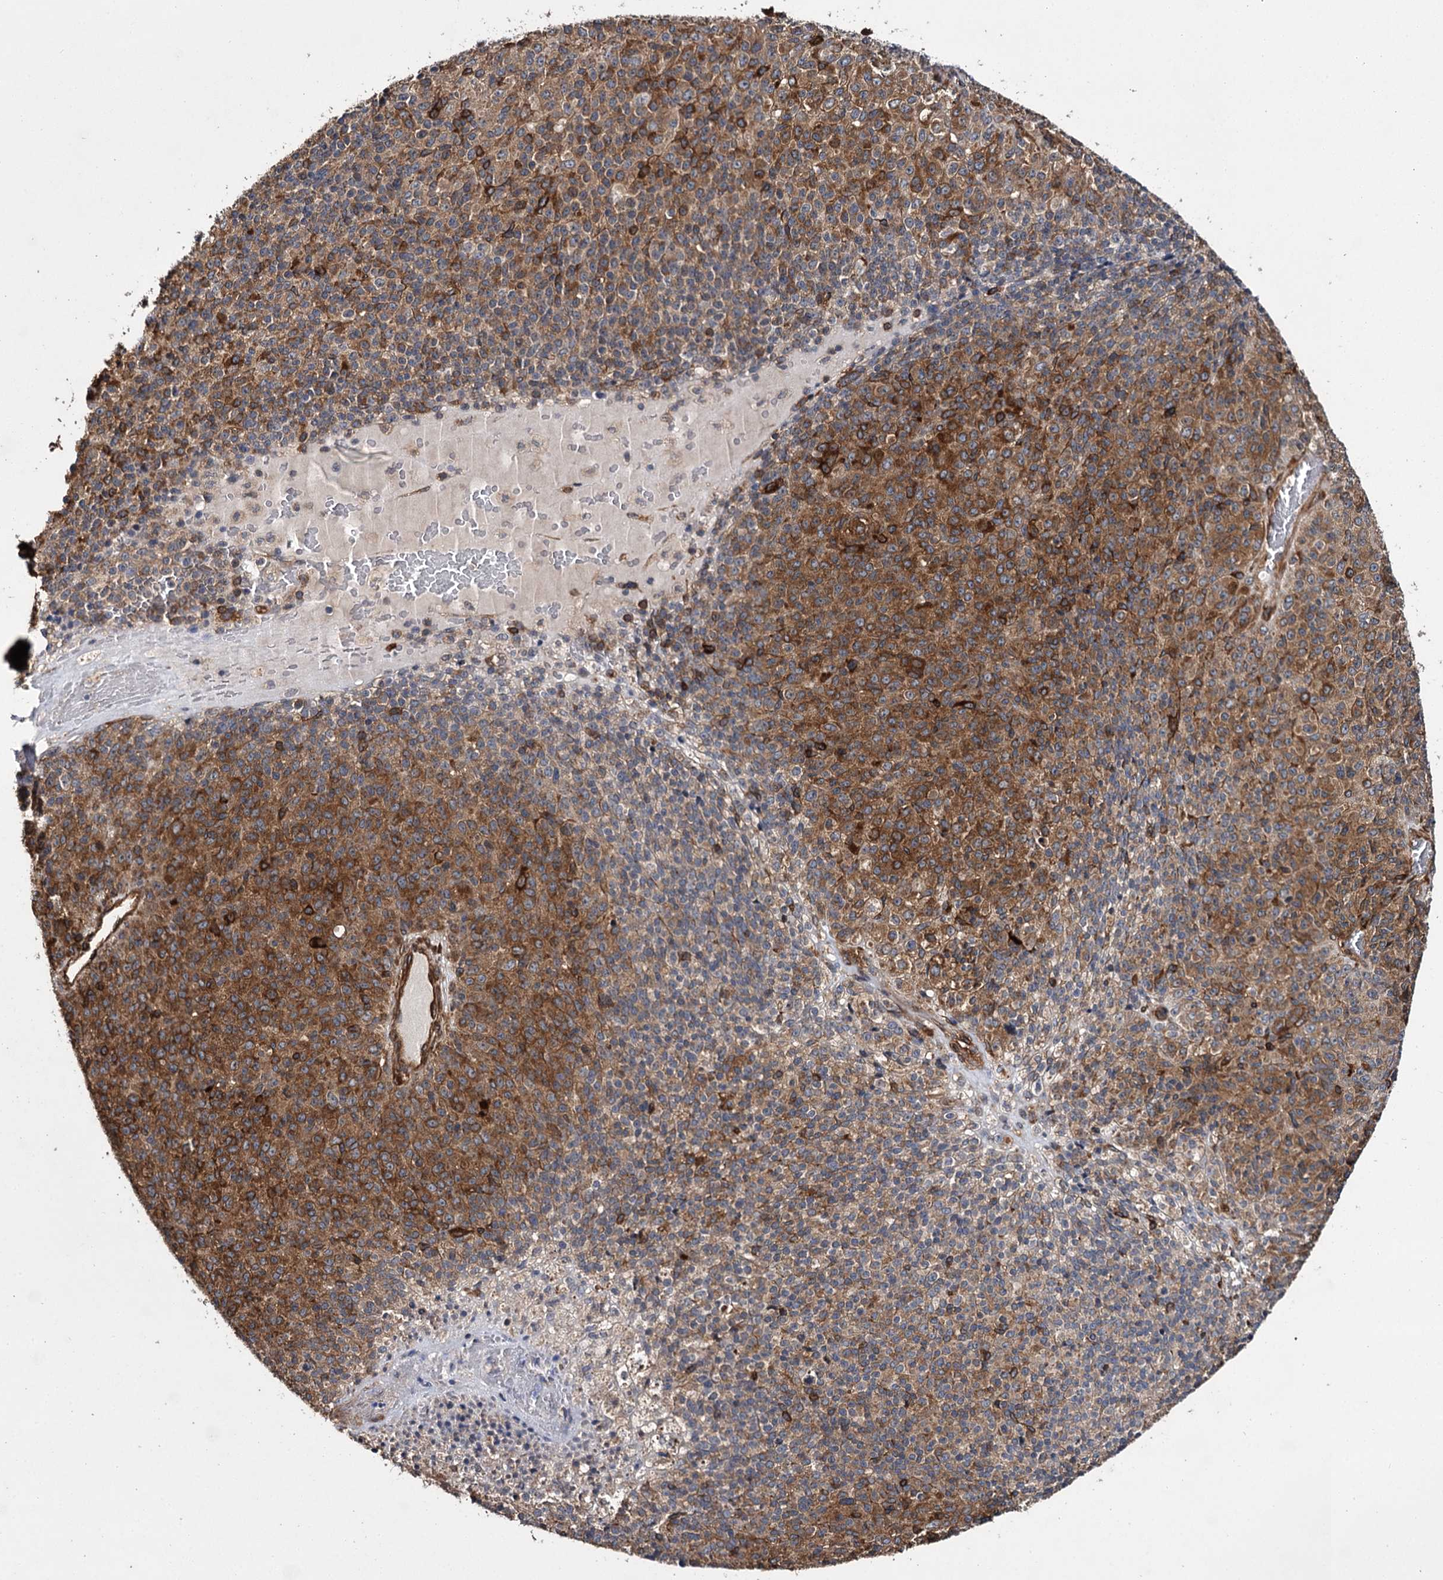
{"staining": {"intensity": "moderate", "quantity": ">75%", "location": "cytoplasmic/membranous"}, "tissue": "melanoma", "cell_type": "Tumor cells", "image_type": "cancer", "snomed": [{"axis": "morphology", "description": "Malignant melanoma, Metastatic site"}, {"axis": "topography", "description": "Brain"}], "caption": "About >75% of tumor cells in melanoma reveal moderate cytoplasmic/membranous protein positivity as visualized by brown immunohistochemical staining.", "gene": "MYO1C", "patient": {"sex": "female", "age": 56}}